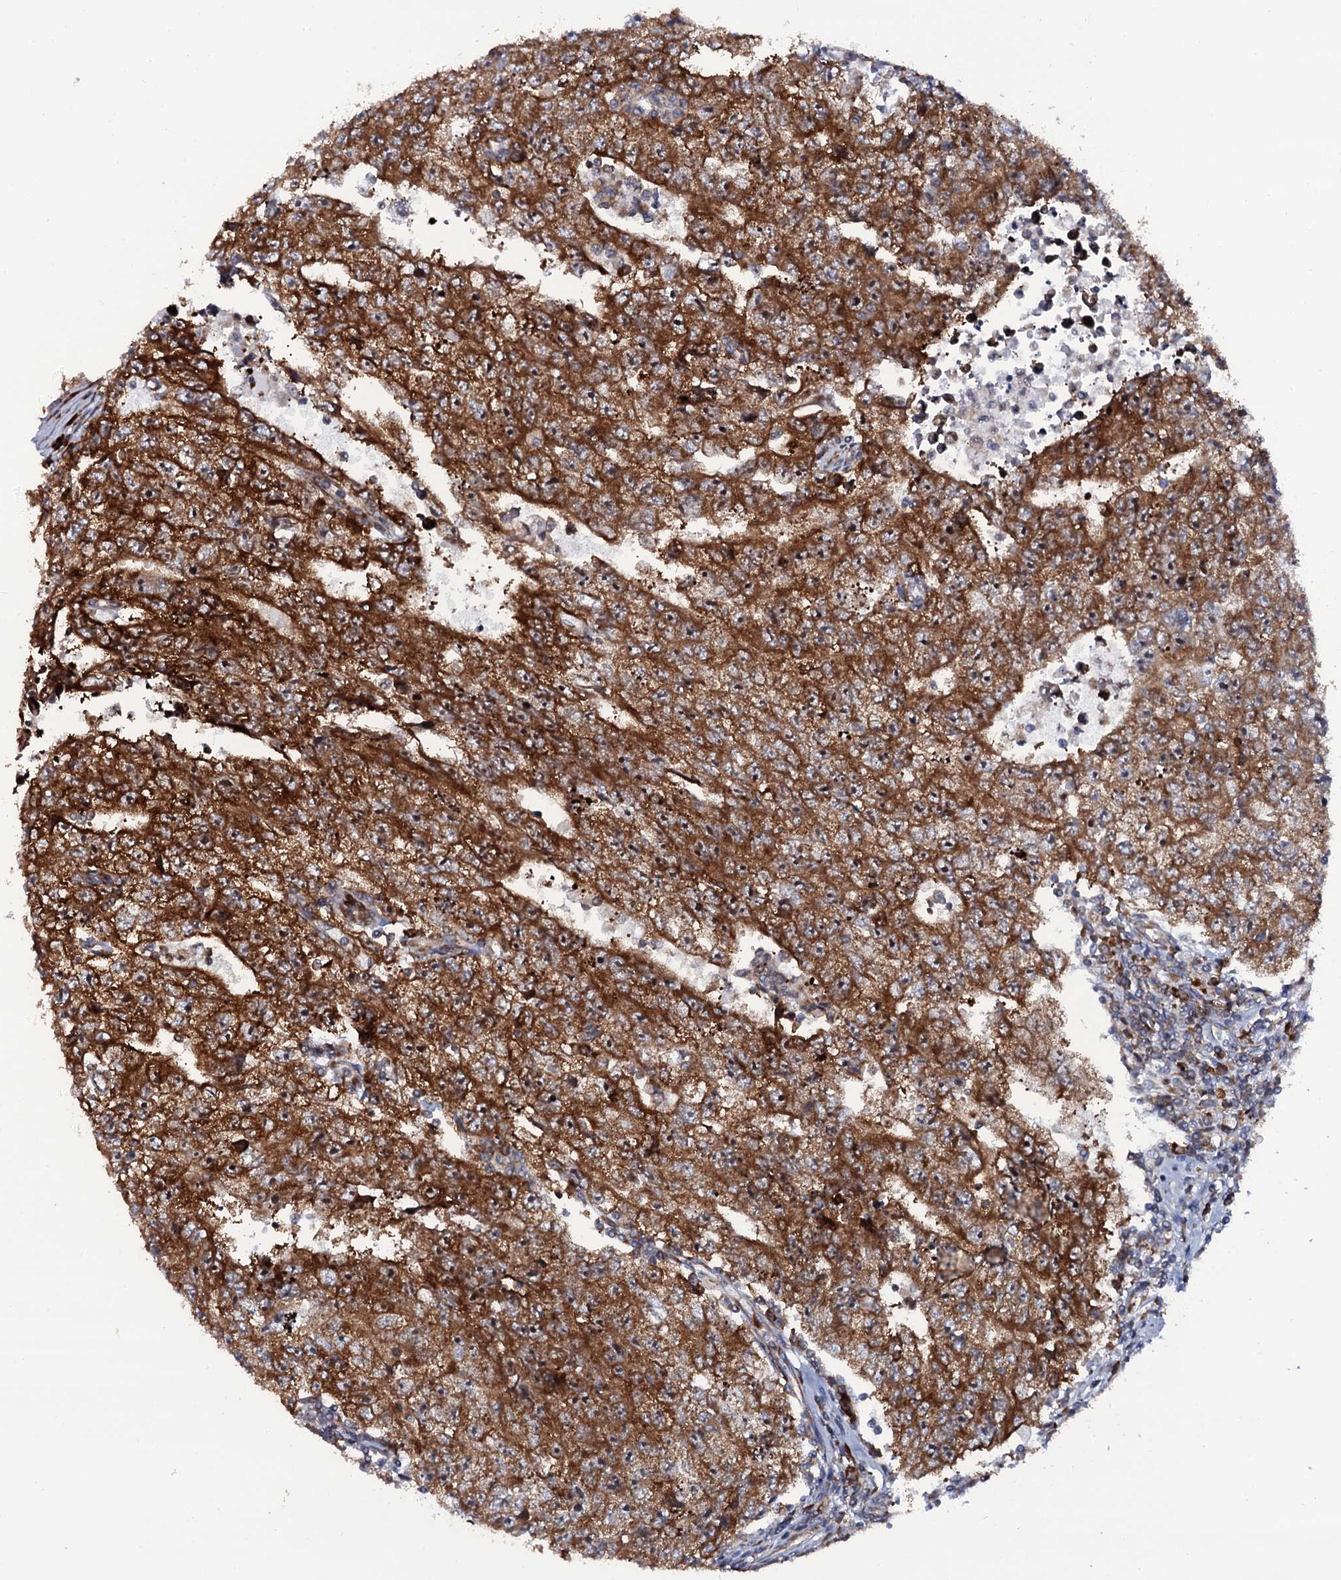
{"staining": {"intensity": "strong", "quantity": ">75%", "location": "cytoplasmic/membranous"}, "tissue": "testis cancer", "cell_type": "Tumor cells", "image_type": "cancer", "snomed": [{"axis": "morphology", "description": "Carcinoma, Embryonal, NOS"}, {"axis": "topography", "description": "Testis"}], "caption": "Embryonal carcinoma (testis) stained with DAB immunohistochemistry (IHC) displays high levels of strong cytoplasmic/membranous staining in approximately >75% of tumor cells.", "gene": "SPTY2D1", "patient": {"sex": "male", "age": 17}}